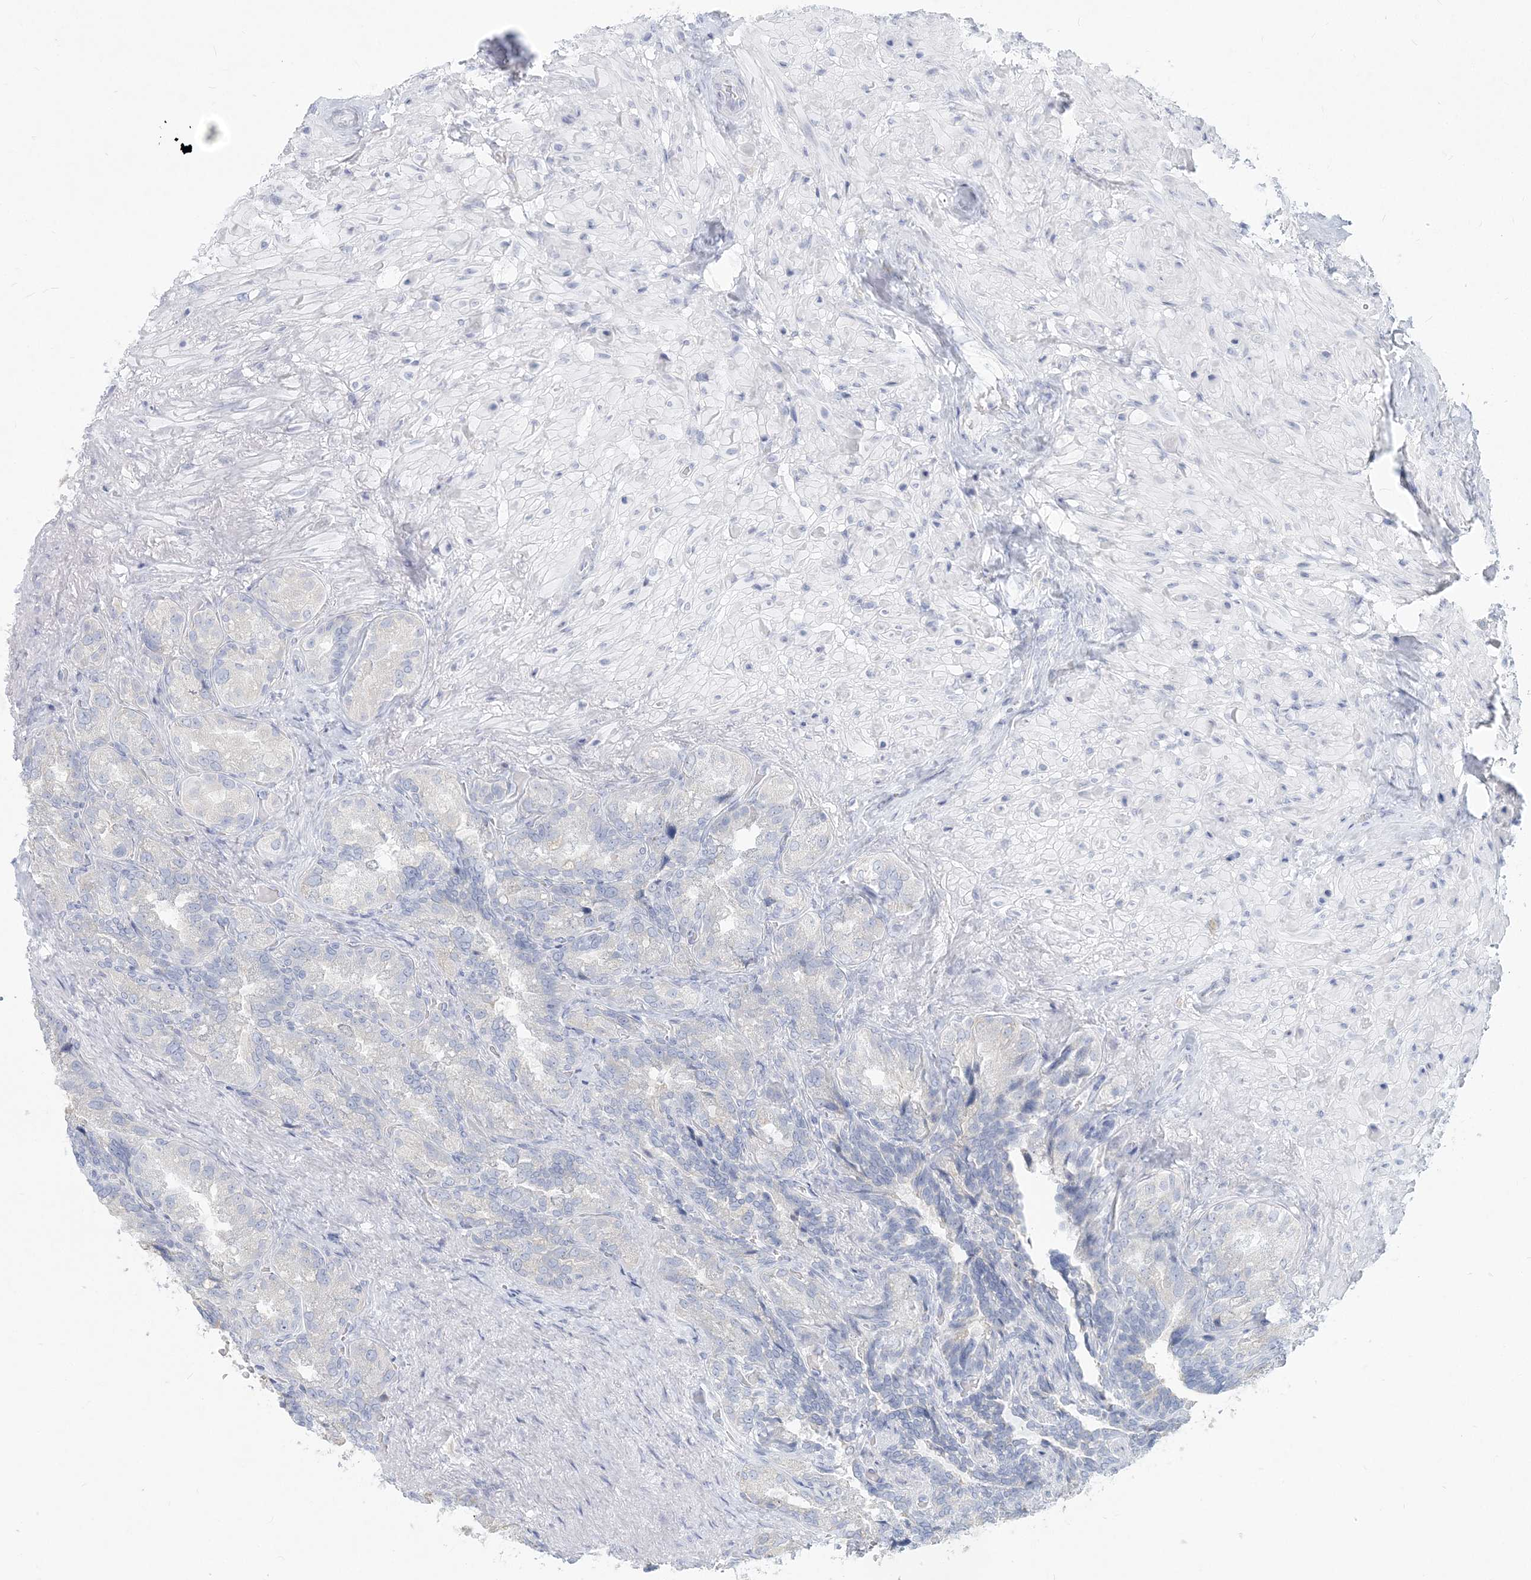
{"staining": {"intensity": "negative", "quantity": "none", "location": "none"}, "tissue": "seminal vesicle", "cell_type": "Glandular cells", "image_type": "normal", "snomed": [{"axis": "morphology", "description": "Normal tissue, NOS"}, {"axis": "topography", "description": "Seminal veicle"}, {"axis": "topography", "description": "Peripheral nerve tissue"}], "caption": "Immunohistochemistry (IHC) micrograph of normal seminal vesicle: human seminal vesicle stained with DAB (3,3'-diaminobenzidine) demonstrates no significant protein expression in glandular cells. (DAB (3,3'-diaminobenzidine) immunohistochemistry (IHC) visualized using brightfield microscopy, high magnification).", "gene": "CSN1S1", "patient": {"sex": "male", "age": 63}}